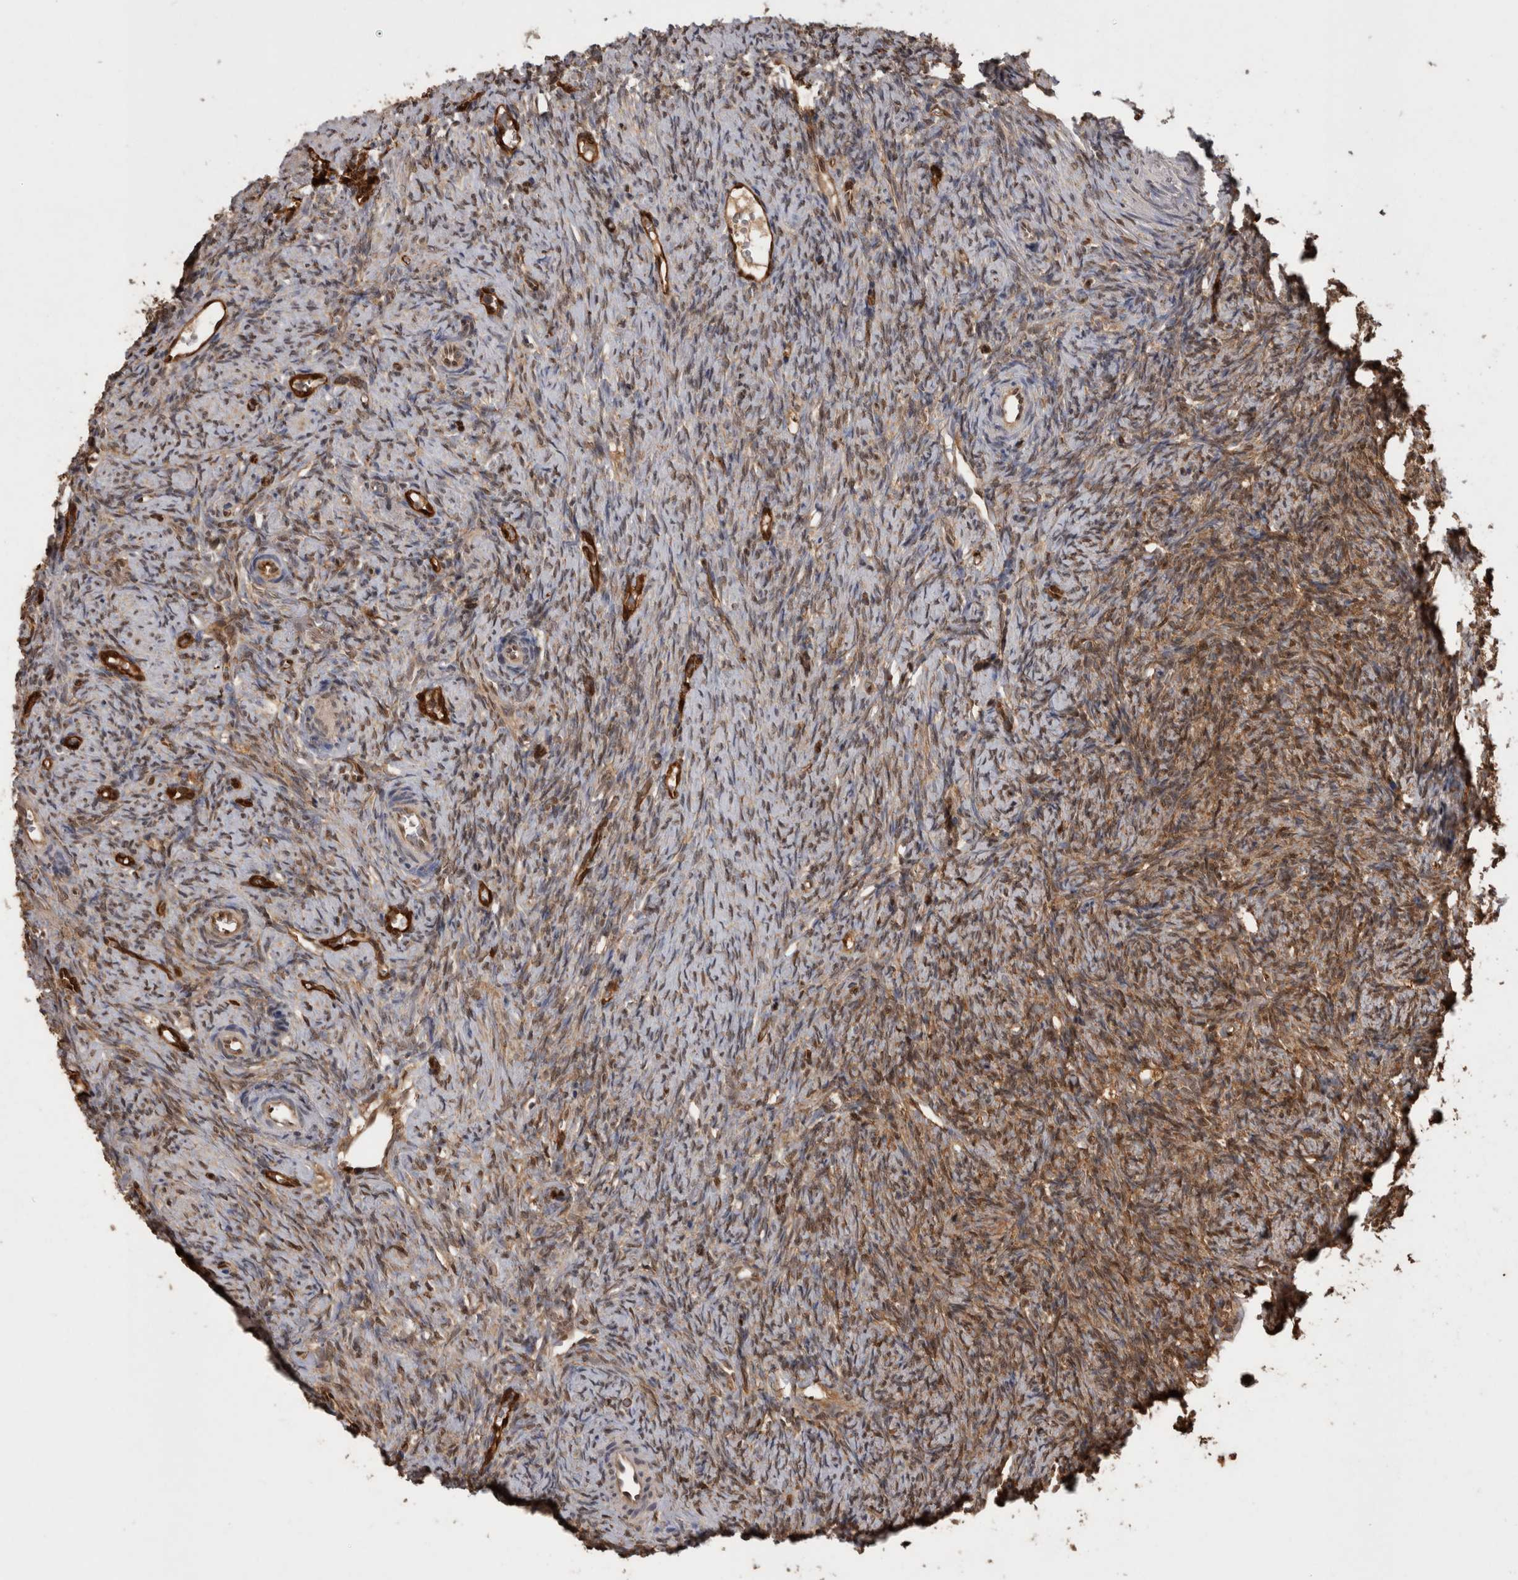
{"staining": {"intensity": "moderate", "quantity": ">75%", "location": "cytoplasmic/membranous"}, "tissue": "ovary", "cell_type": "Follicle cells", "image_type": "normal", "snomed": [{"axis": "morphology", "description": "Normal tissue, NOS"}, {"axis": "topography", "description": "Ovary"}], "caption": "Protein expression by immunohistochemistry (IHC) shows moderate cytoplasmic/membranous expression in approximately >75% of follicle cells in benign ovary. Immunohistochemistry (ihc) stains the protein in brown and the nuclei are stained blue.", "gene": "LXN", "patient": {"sex": "female", "age": 41}}